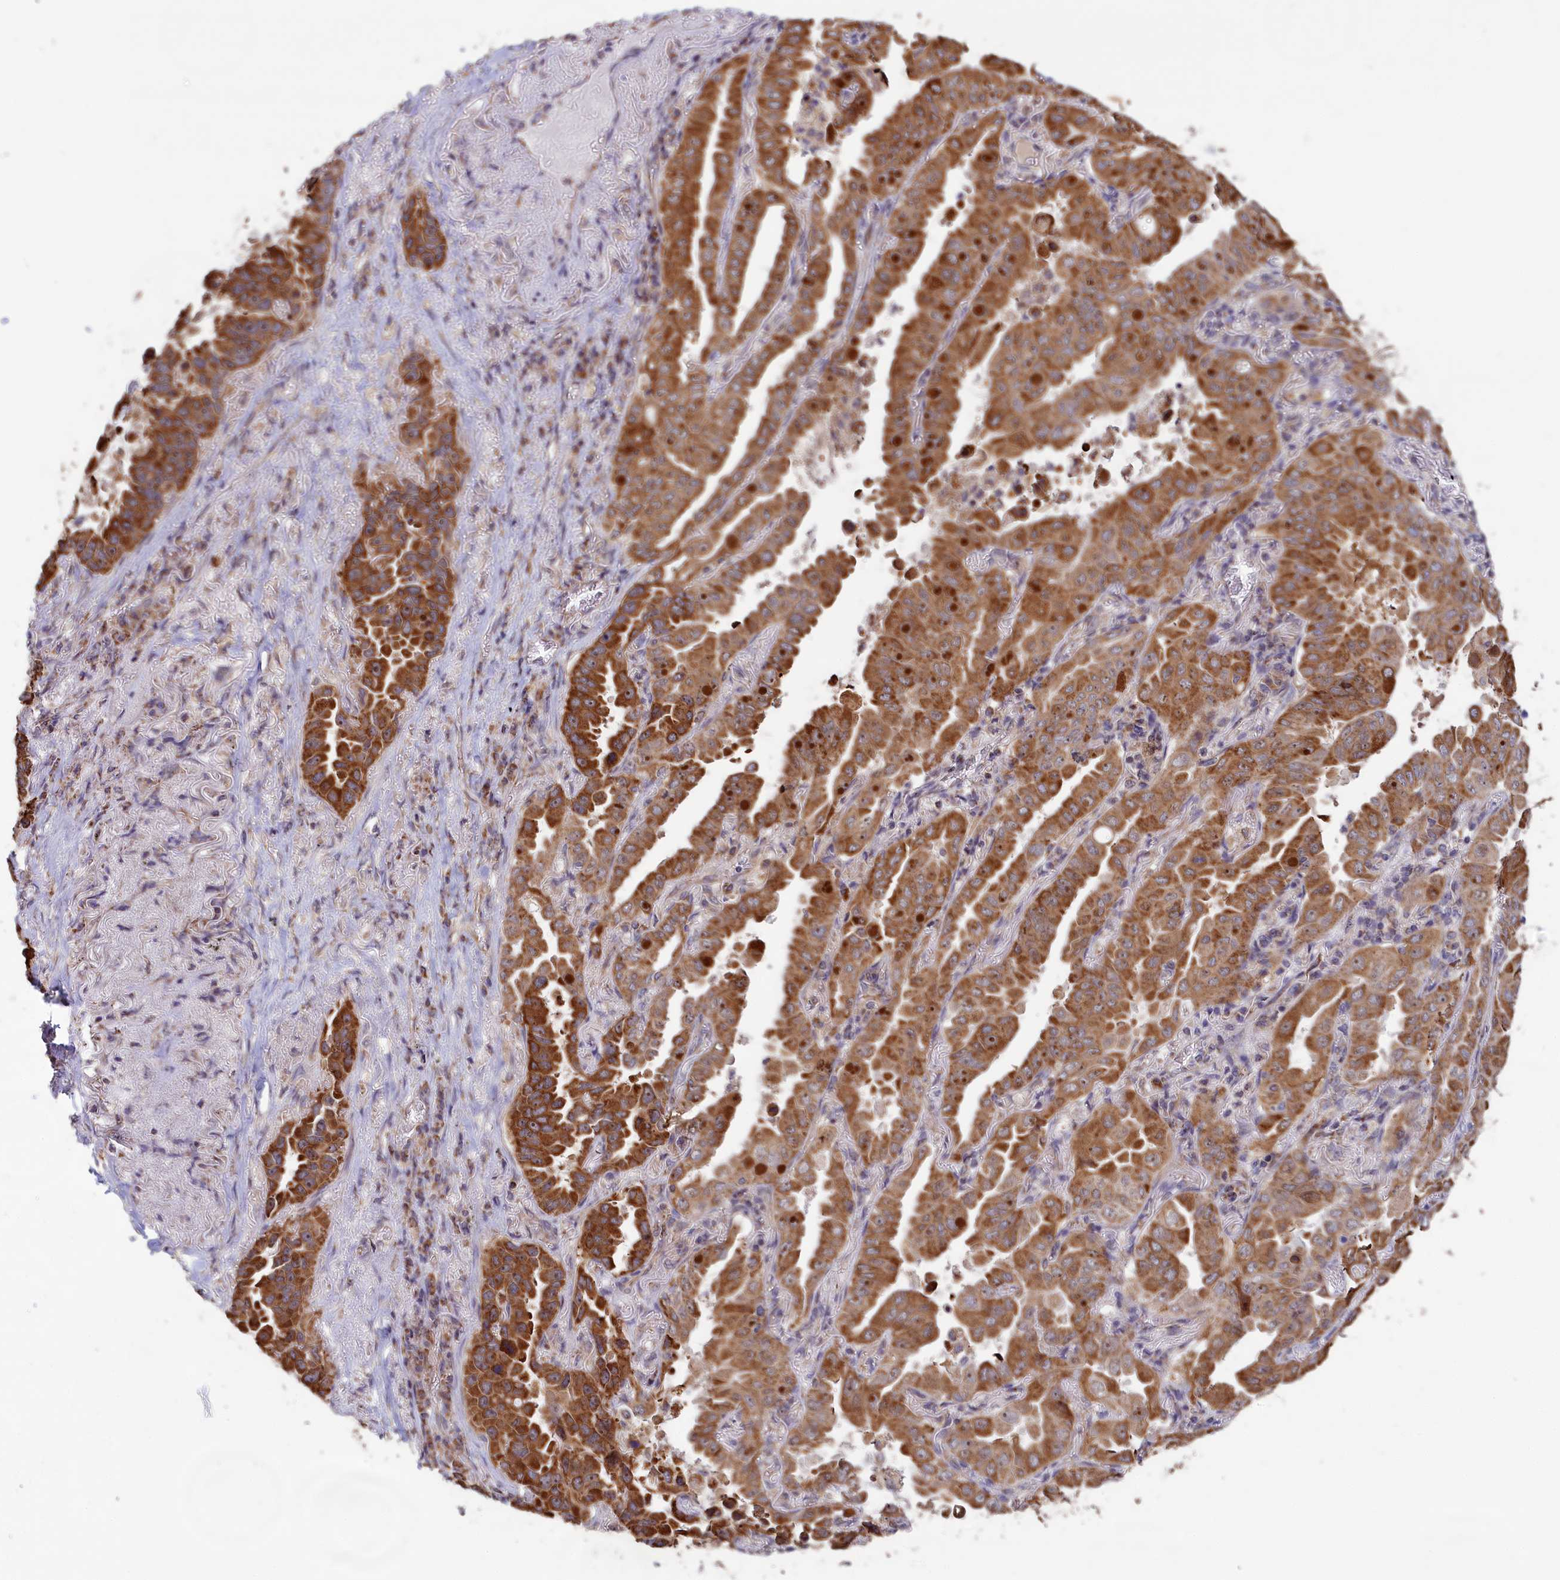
{"staining": {"intensity": "moderate", "quantity": ">75%", "location": "cytoplasmic/membranous,nuclear"}, "tissue": "lung cancer", "cell_type": "Tumor cells", "image_type": "cancer", "snomed": [{"axis": "morphology", "description": "Adenocarcinoma, NOS"}, {"axis": "topography", "description": "Lung"}], "caption": "Moderate cytoplasmic/membranous and nuclear positivity is identified in about >75% of tumor cells in lung cancer.", "gene": "ZNF816", "patient": {"sex": "male", "age": 64}}